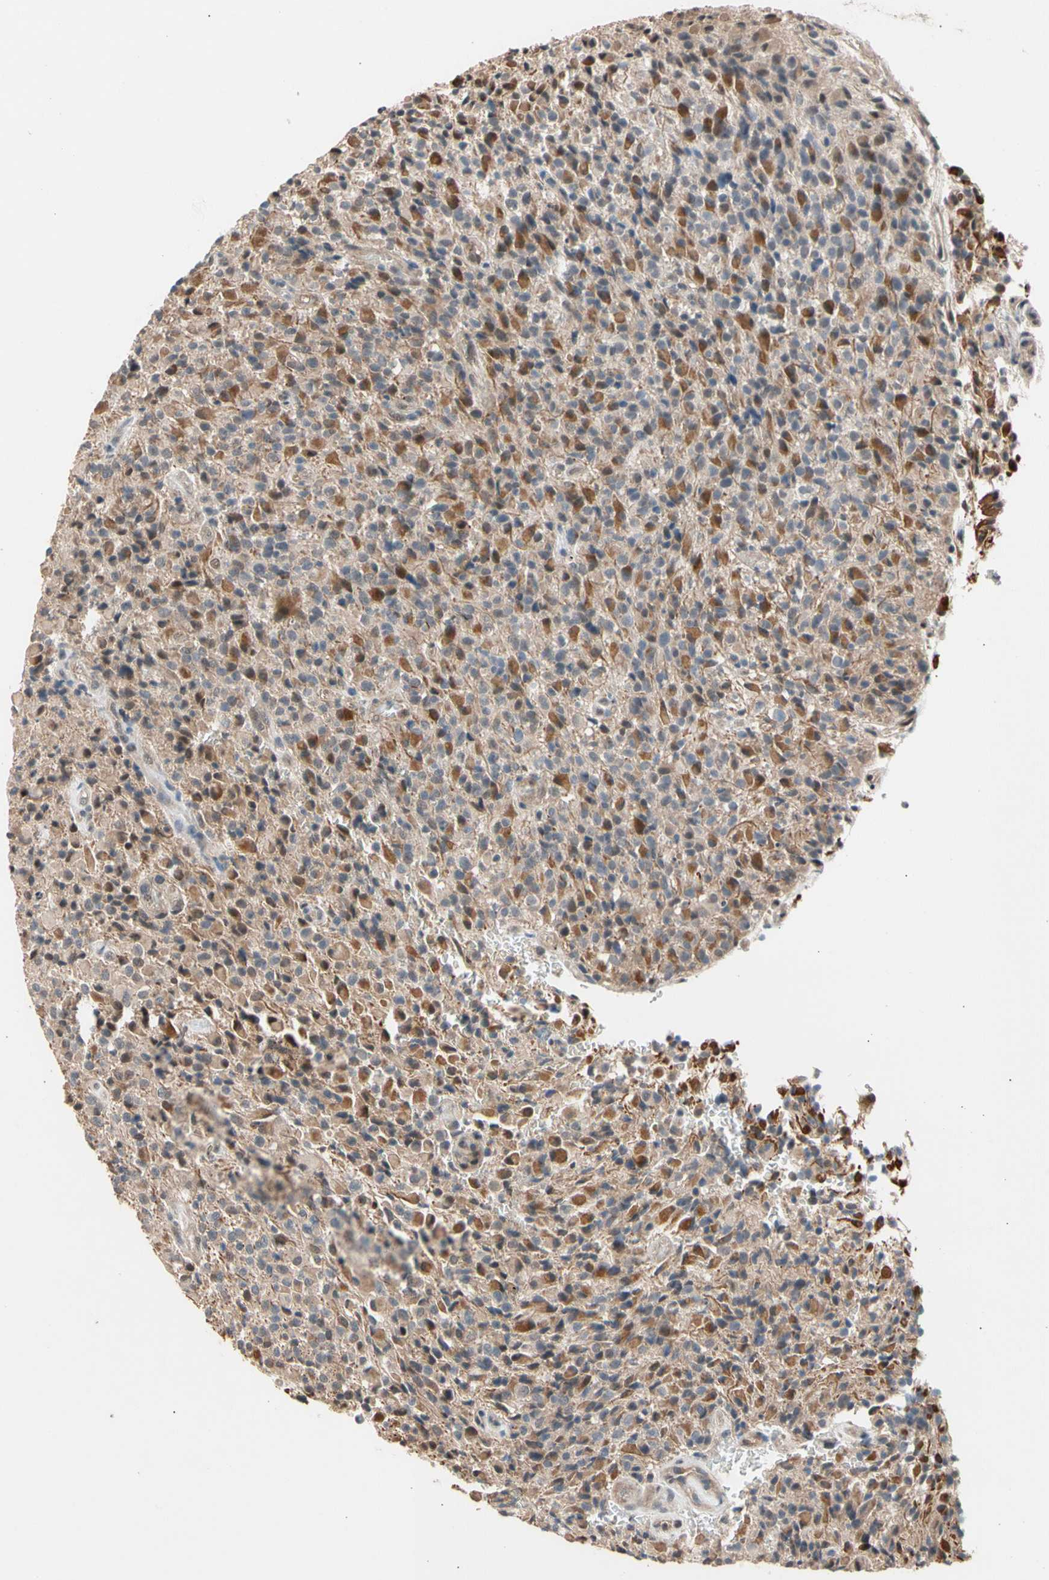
{"staining": {"intensity": "moderate", "quantity": "25%-75%", "location": "cytoplasmic/membranous"}, "tissue": "glioma", "cell_type": "Tumor cells", "image_type": "cancer", "snomed": [{"axis": "morphology", "description": "Glioma, malignant, High grade"}, {"axis": "topography", "description": "Brain"}], "caption": "This image displays immunohistochemistry staining of human malignant high-grade glioma, with medium moderate cytoplasmic/membranous expression in about 25%-75% of tumor cells.", "gene": "NGEF", "patient": {"sex": "male", "age": 71}}